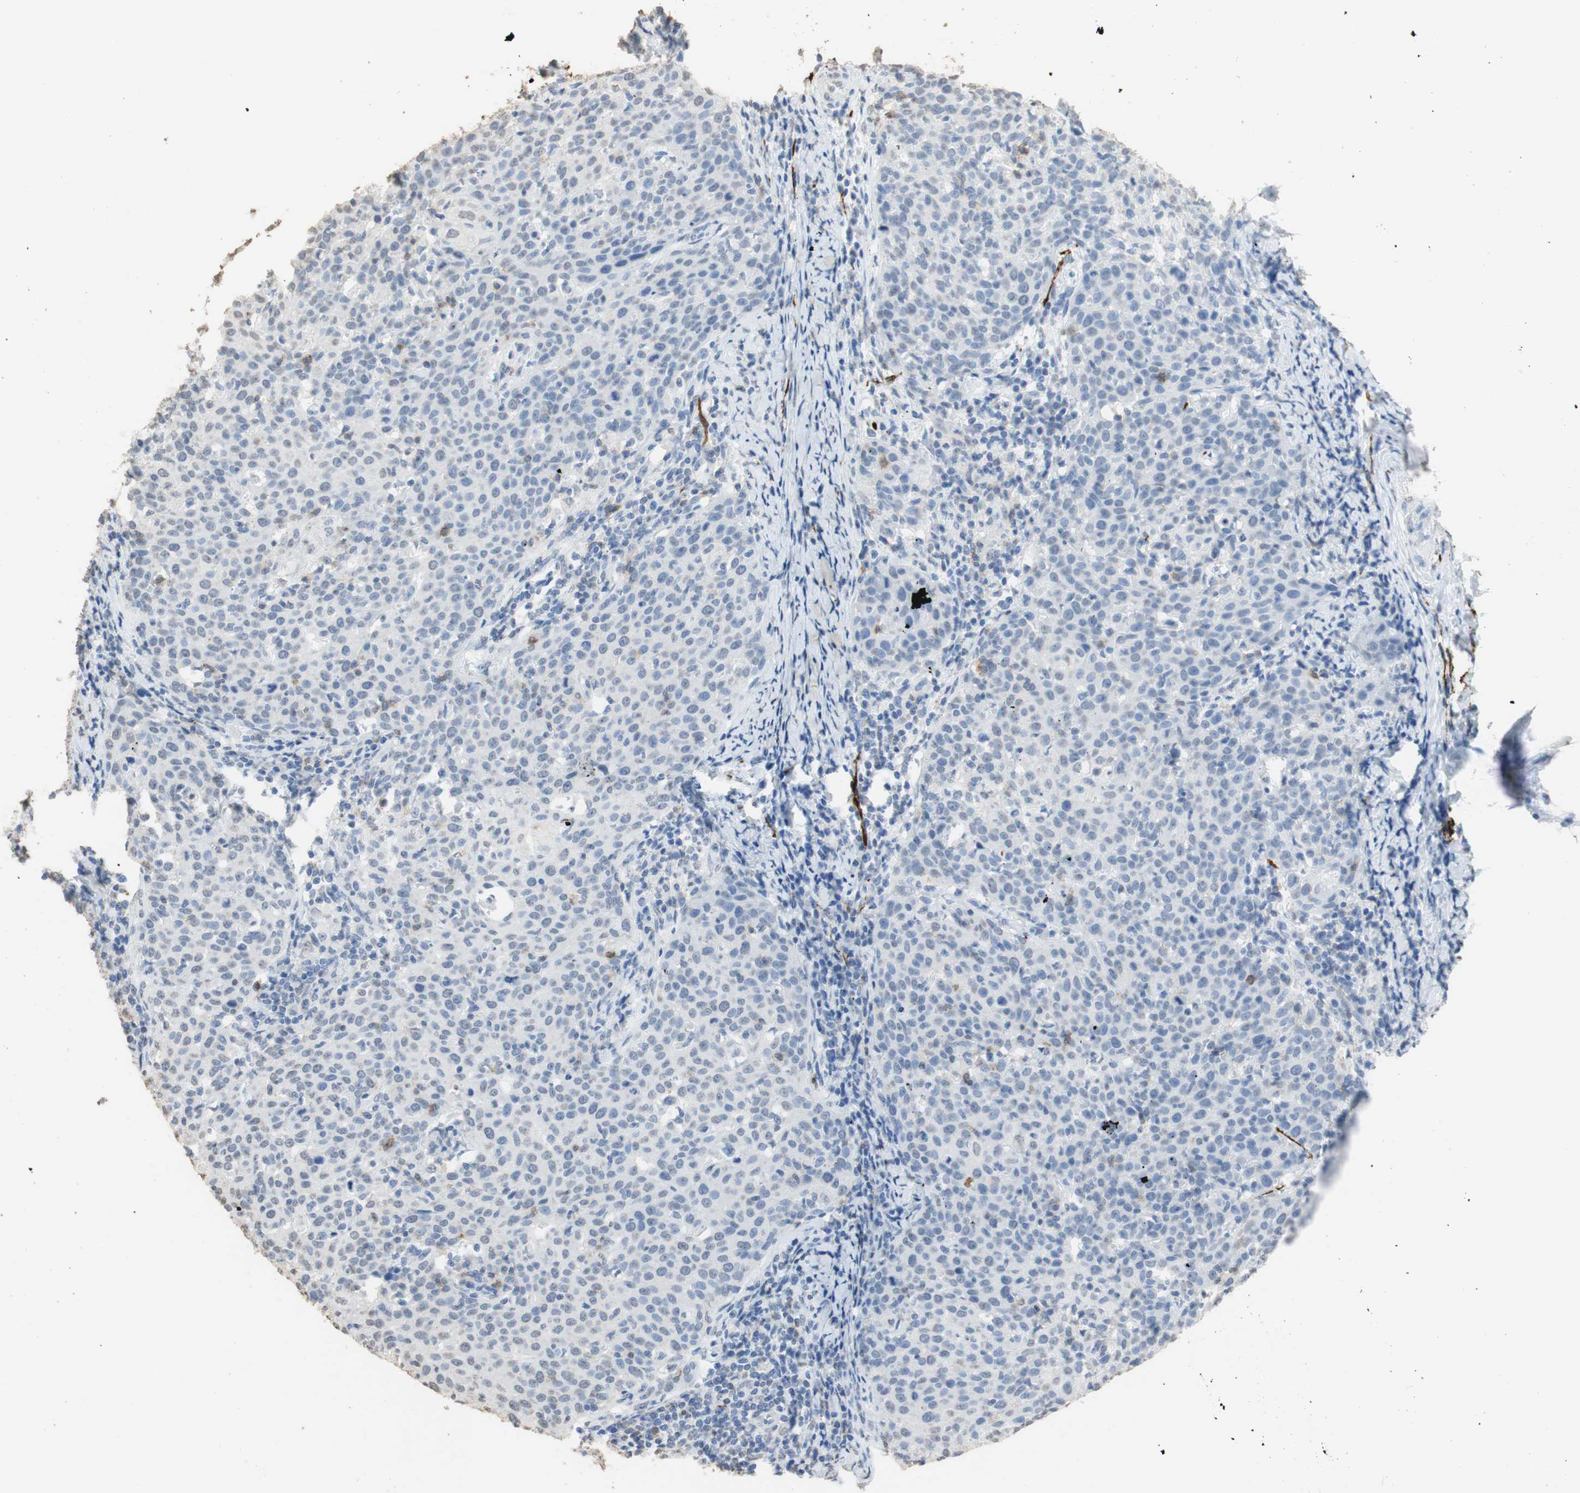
{"staining": {"intensity": "negative", "quantity": "none", "location": "none"}, "tissue": "cervical cancer", "cell_type": "Tumor cells", "image_type": "cancer", "snomed": [{"axis": "morphology", "description": "Squamous cell carcinoma, NOS"}, {"axis": "topography", "description": "Cervix"}], "caption": "This is a photomicrograph of immunohistochemistry (IHC) staining of cervical cancer, which shows no expression in tumor cells.", "gene": "L1CAM", "patient": {"sex": "female", "age": 38}}